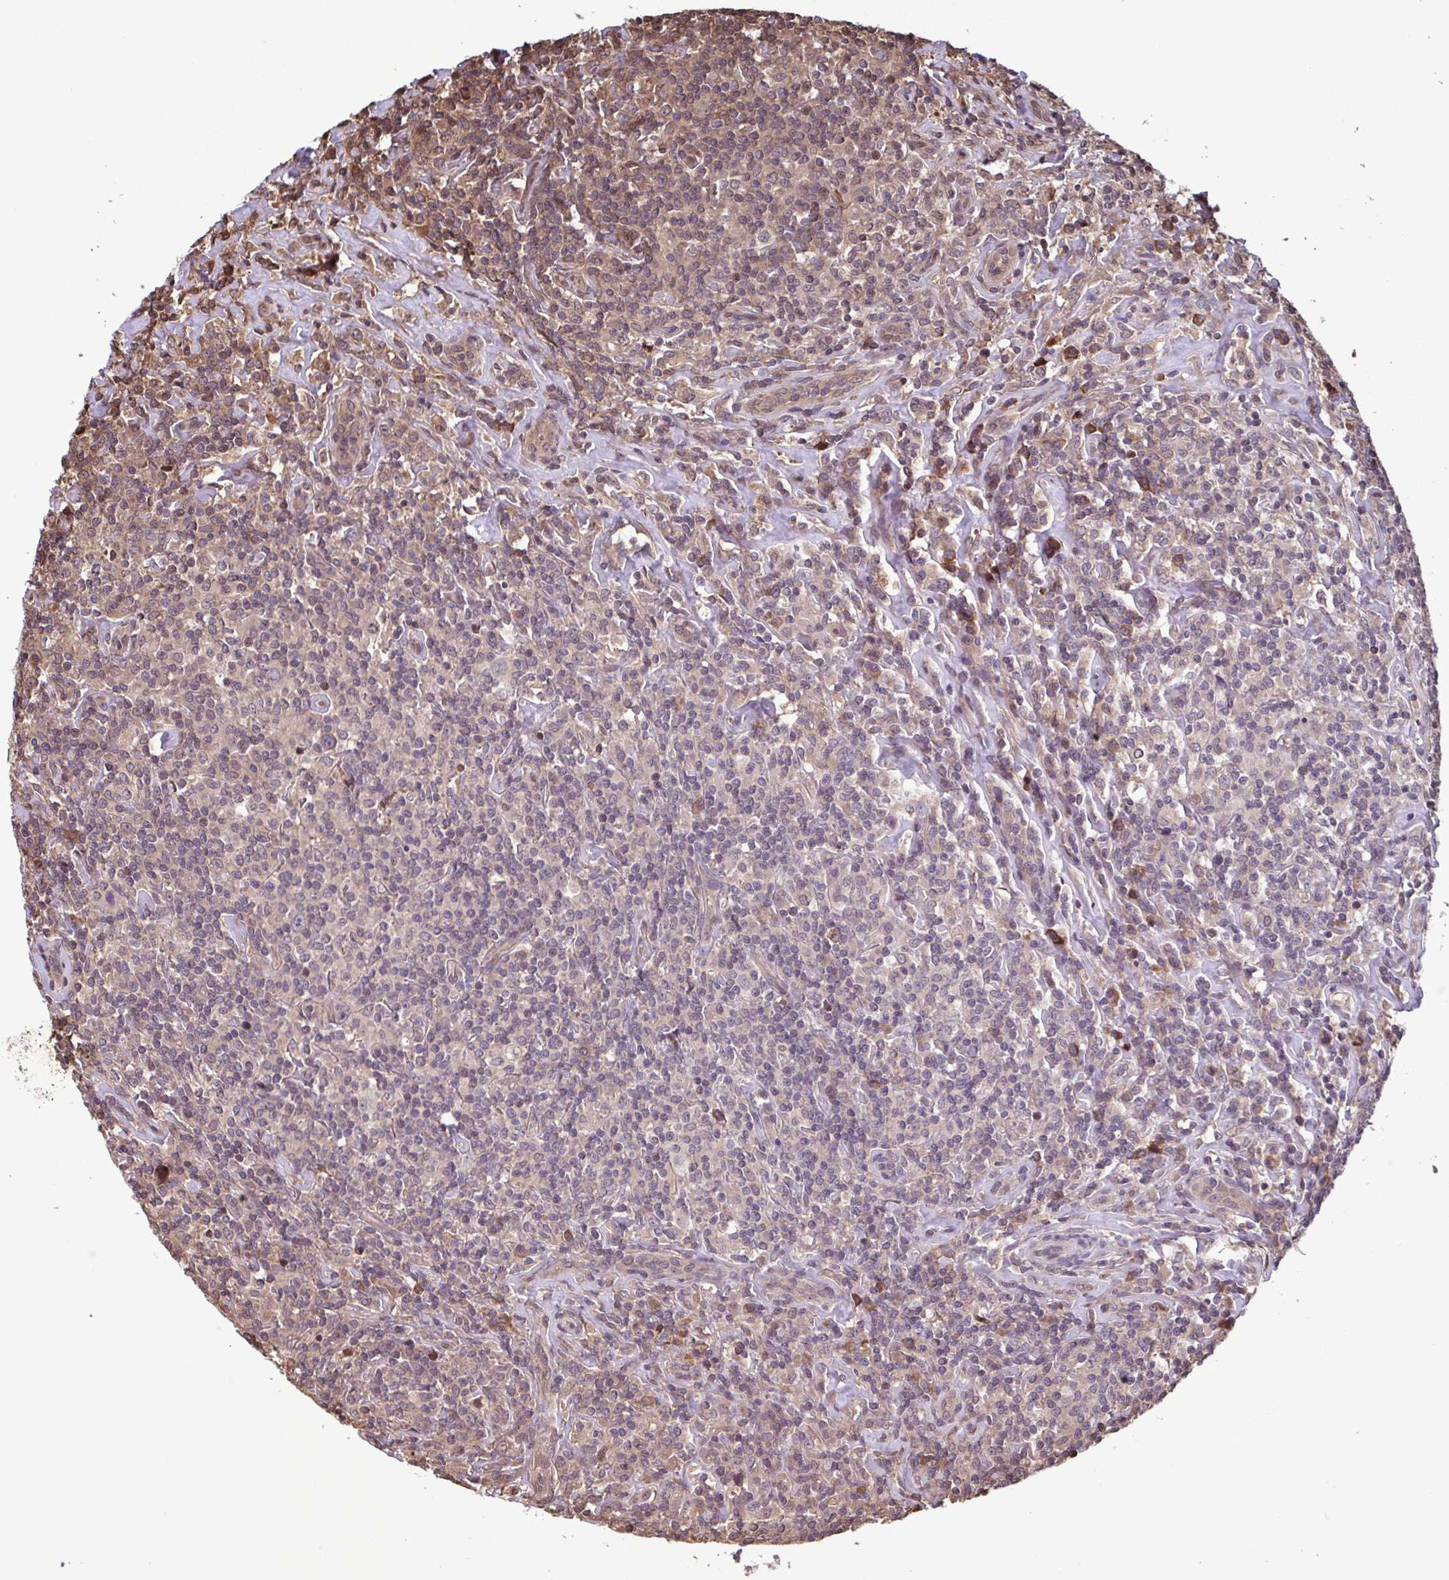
{"staining": {"intensity": "negative", "quantity": "none", "location": "none"}, "tissue": "lymphoma", "cell_type": "Tumor cells", "image_type": "cancer", "snomed": [{"axis": "morphology", "description": "Hodgkin's disease, NOS"}, {"axis": "morphology", "description": "Hodgkin's lymphoma, nodular sclerosis"}, {"axis": "topography", "description": "Lymph node"}], "caption": "IHC of human Hodgkin's disease exhibits no expression in tumor cells.", "gene": "SEC63", "patient": {"sex": "female", "age": 10}}